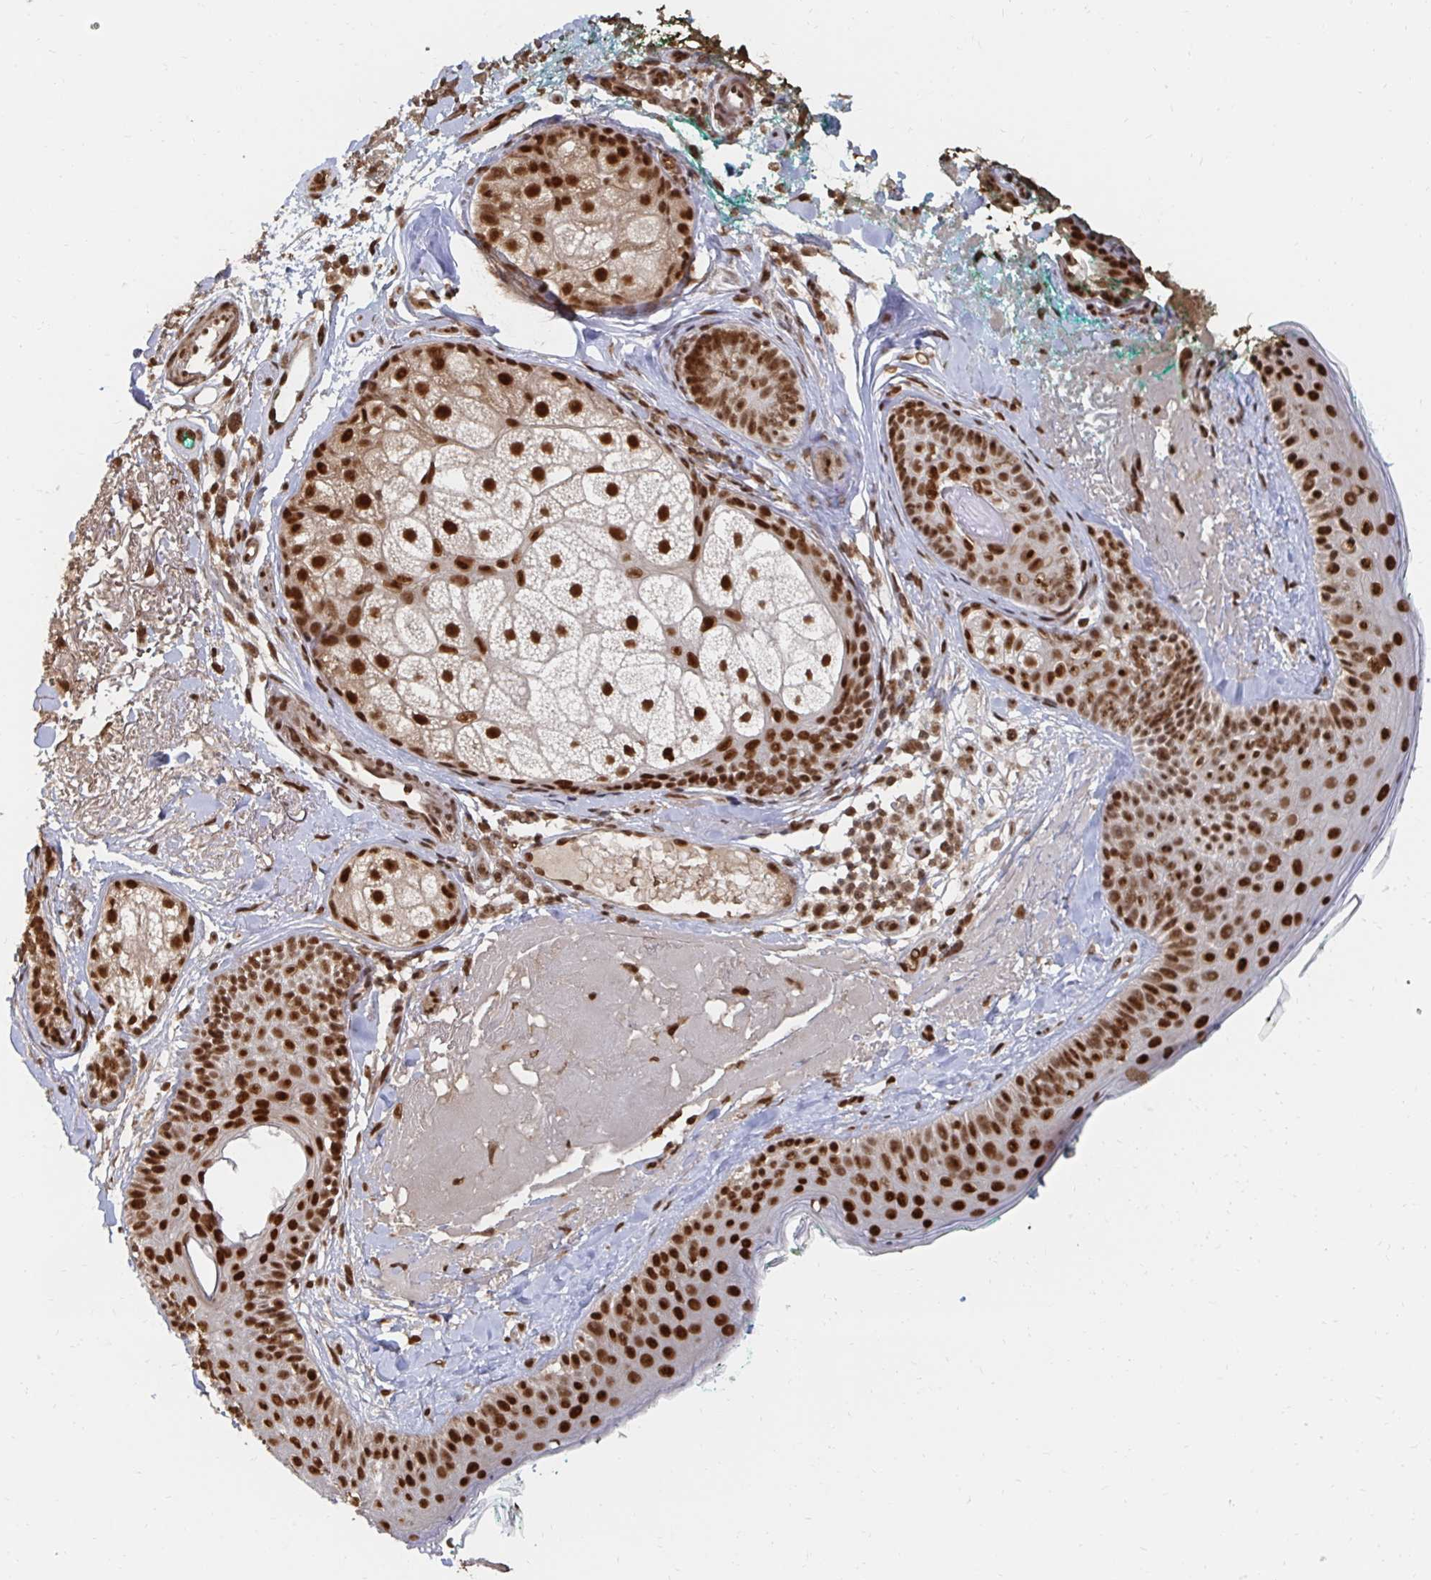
{"staining": {"intensity": "strong", "quantity": ">75%", "location": "nuclear"}, "tissue": "skin", "cell_type": "Fibroblasts", "image_type": "normal", "snomed": [{"axis": "morphology", "description": "Normal tissue, NOS"}, {"axis": "topography", "description": "Skin"}], "caption": "Immunohistochemical staining of benign skin exhibits strong nuclear protein positivity in approximately >75% of fibroblasts.", "gene": "GTF3C6", "patient": {"sex": "male", "age": 73}}